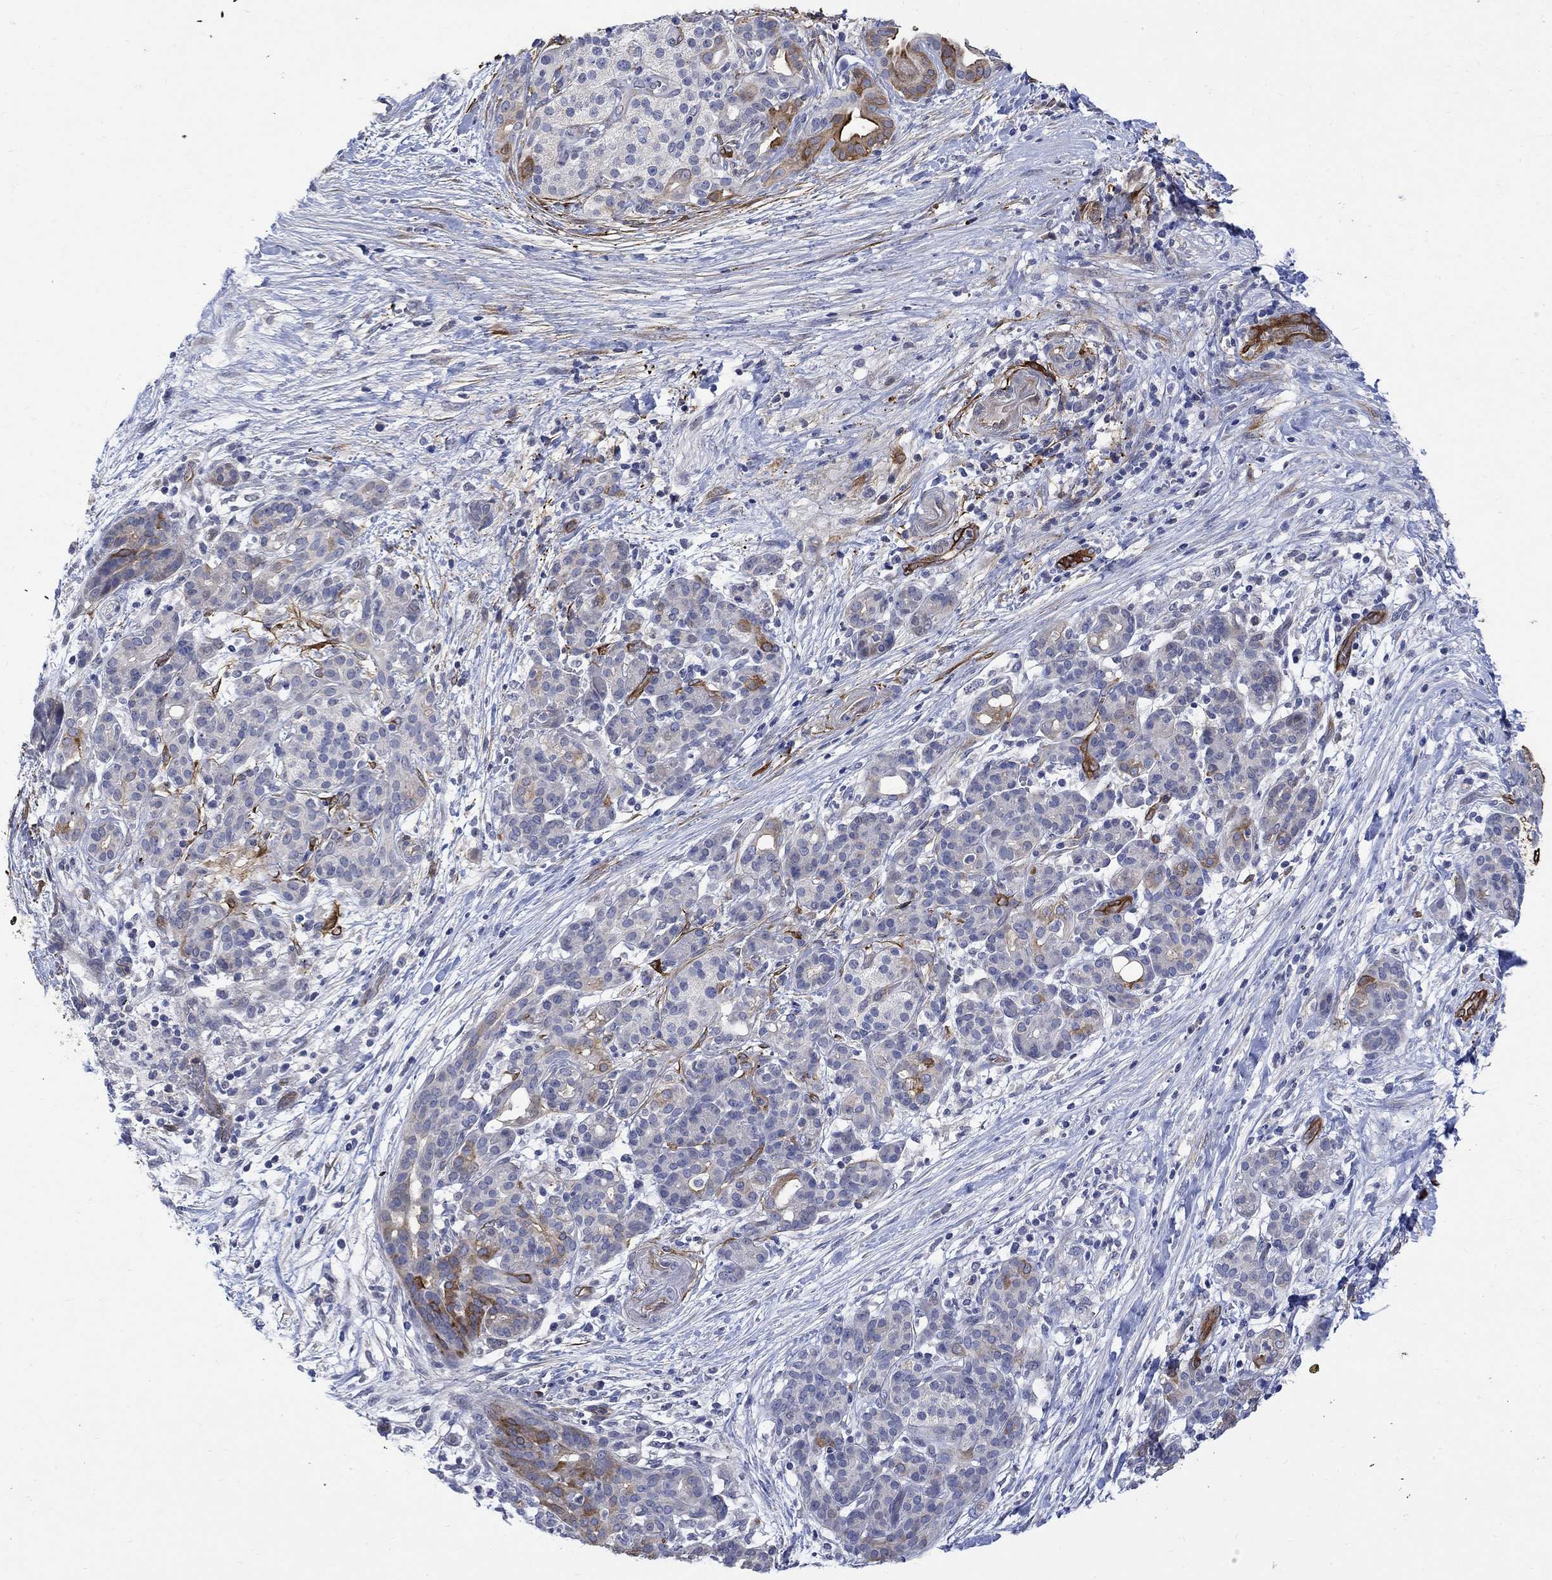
{"staining": {"intensity": "negative", "quantity": "none", "location": "none"}, "tissue": "pancreatic cancer", "cell_type": "Tumor cells", "image_type": "cancer", "snomed": [{"axis": "morphology", "description": "Adenocarcinoma, NOS"}, {"axis": "topography", "description": "Pancreas"}], "caption": "Adenocarcinoma (pancreatic) stained for a protein using IHC displays no positivity tumor cells.", "gene": "TGM2", "patient": {"sex": "male", "age": 44}}